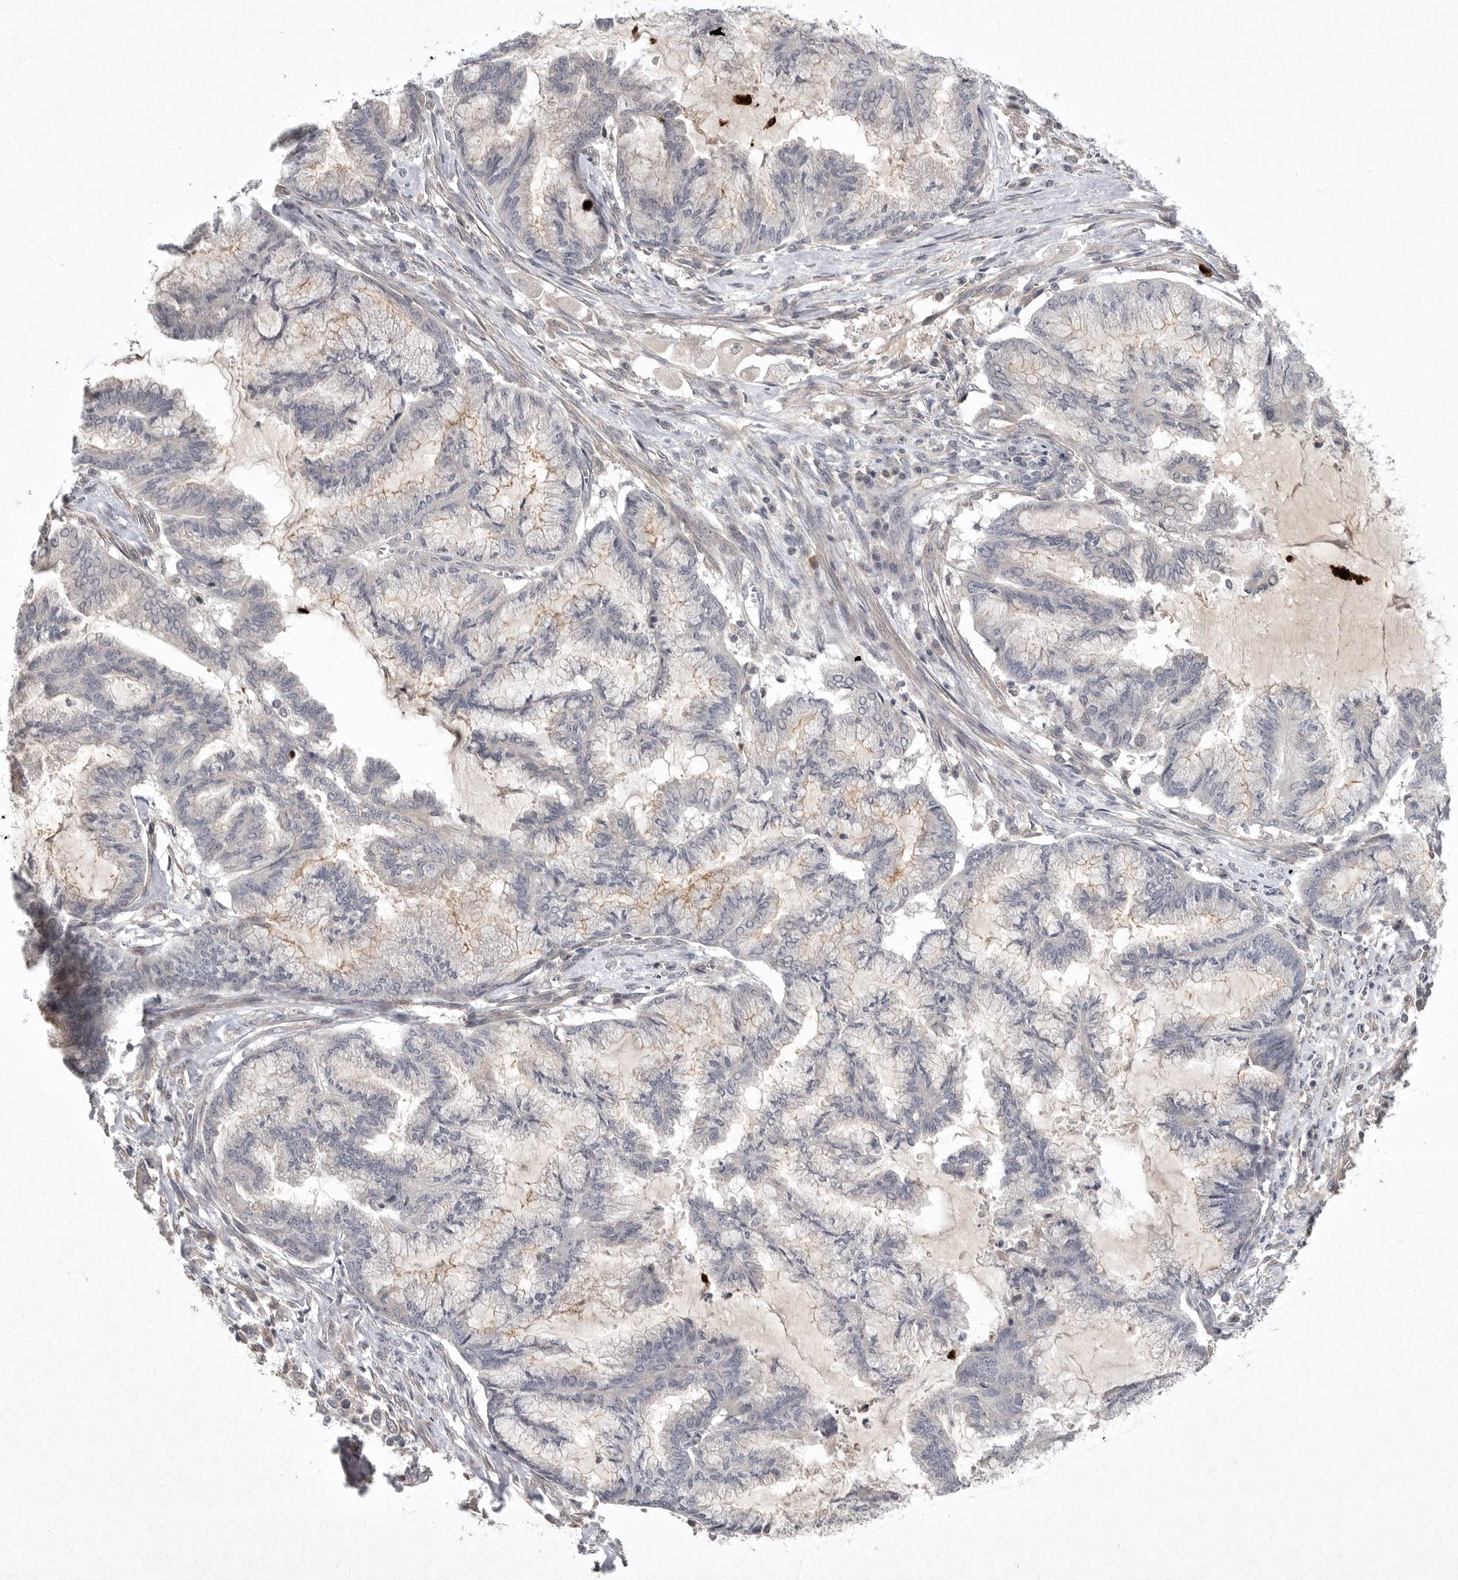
{"staining": {"intensity": "weak", "quantity": "<25%", "location": "cytoplasmic/membranous"}, "tissue": "endometrial cancer", "cell_type": "Tumor cells", "image_type": "cancer", "snomed": [{"axis": "morphology", "description": "Adenocarcinoma, NOS"}, {"axis": "topography", "description": "Endometrium"}], "caption": "A micrograph of endometrial cancer stained for a protein displays no brown staining in tumor cells.", "gene": "UBE3D", "patient": {"sex": "female", "age": 86}}